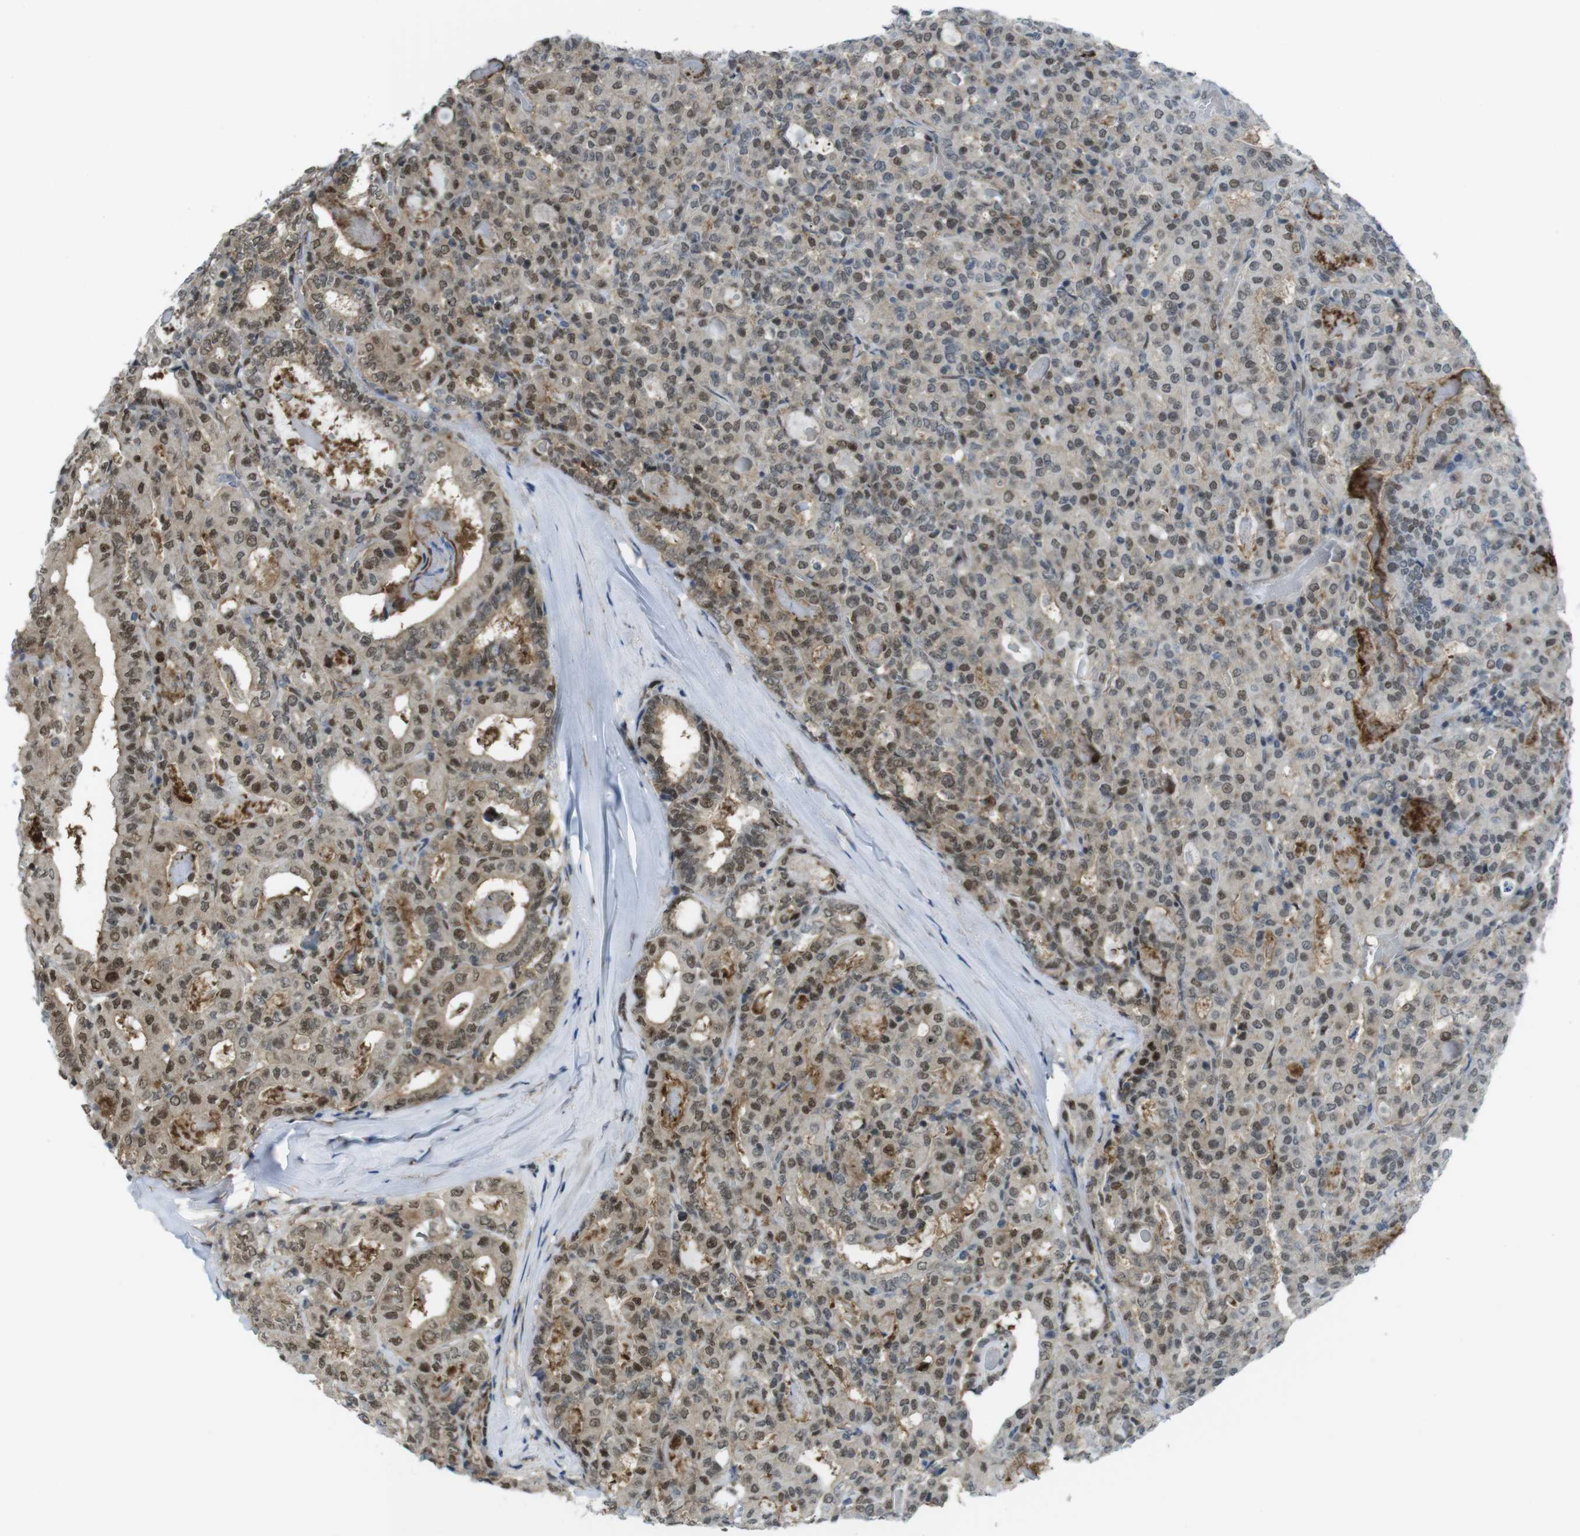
{"staining": {"intensity": "moderate", "quantity": ">75%", "location": "cytoplasmic/membranous,nuclear"}, "tissue": "thyroid cancer", "cell_type": "Tumor cells", "image_type": "cancer", "snomed": [{"axis": "morphology", "description": "Papillary adenocarcinoma, NOS"}, {"axis": "topography", "description": "Thyroid gland"}], "caption": "Thyroid cancer stained with a brown dye demonstrates moderate cytoplasmic/membranous and nuclear positive staining in about >75% of tumor cells.", "gene": "UBB", "patient": {"sex": "female", "age": 42}}